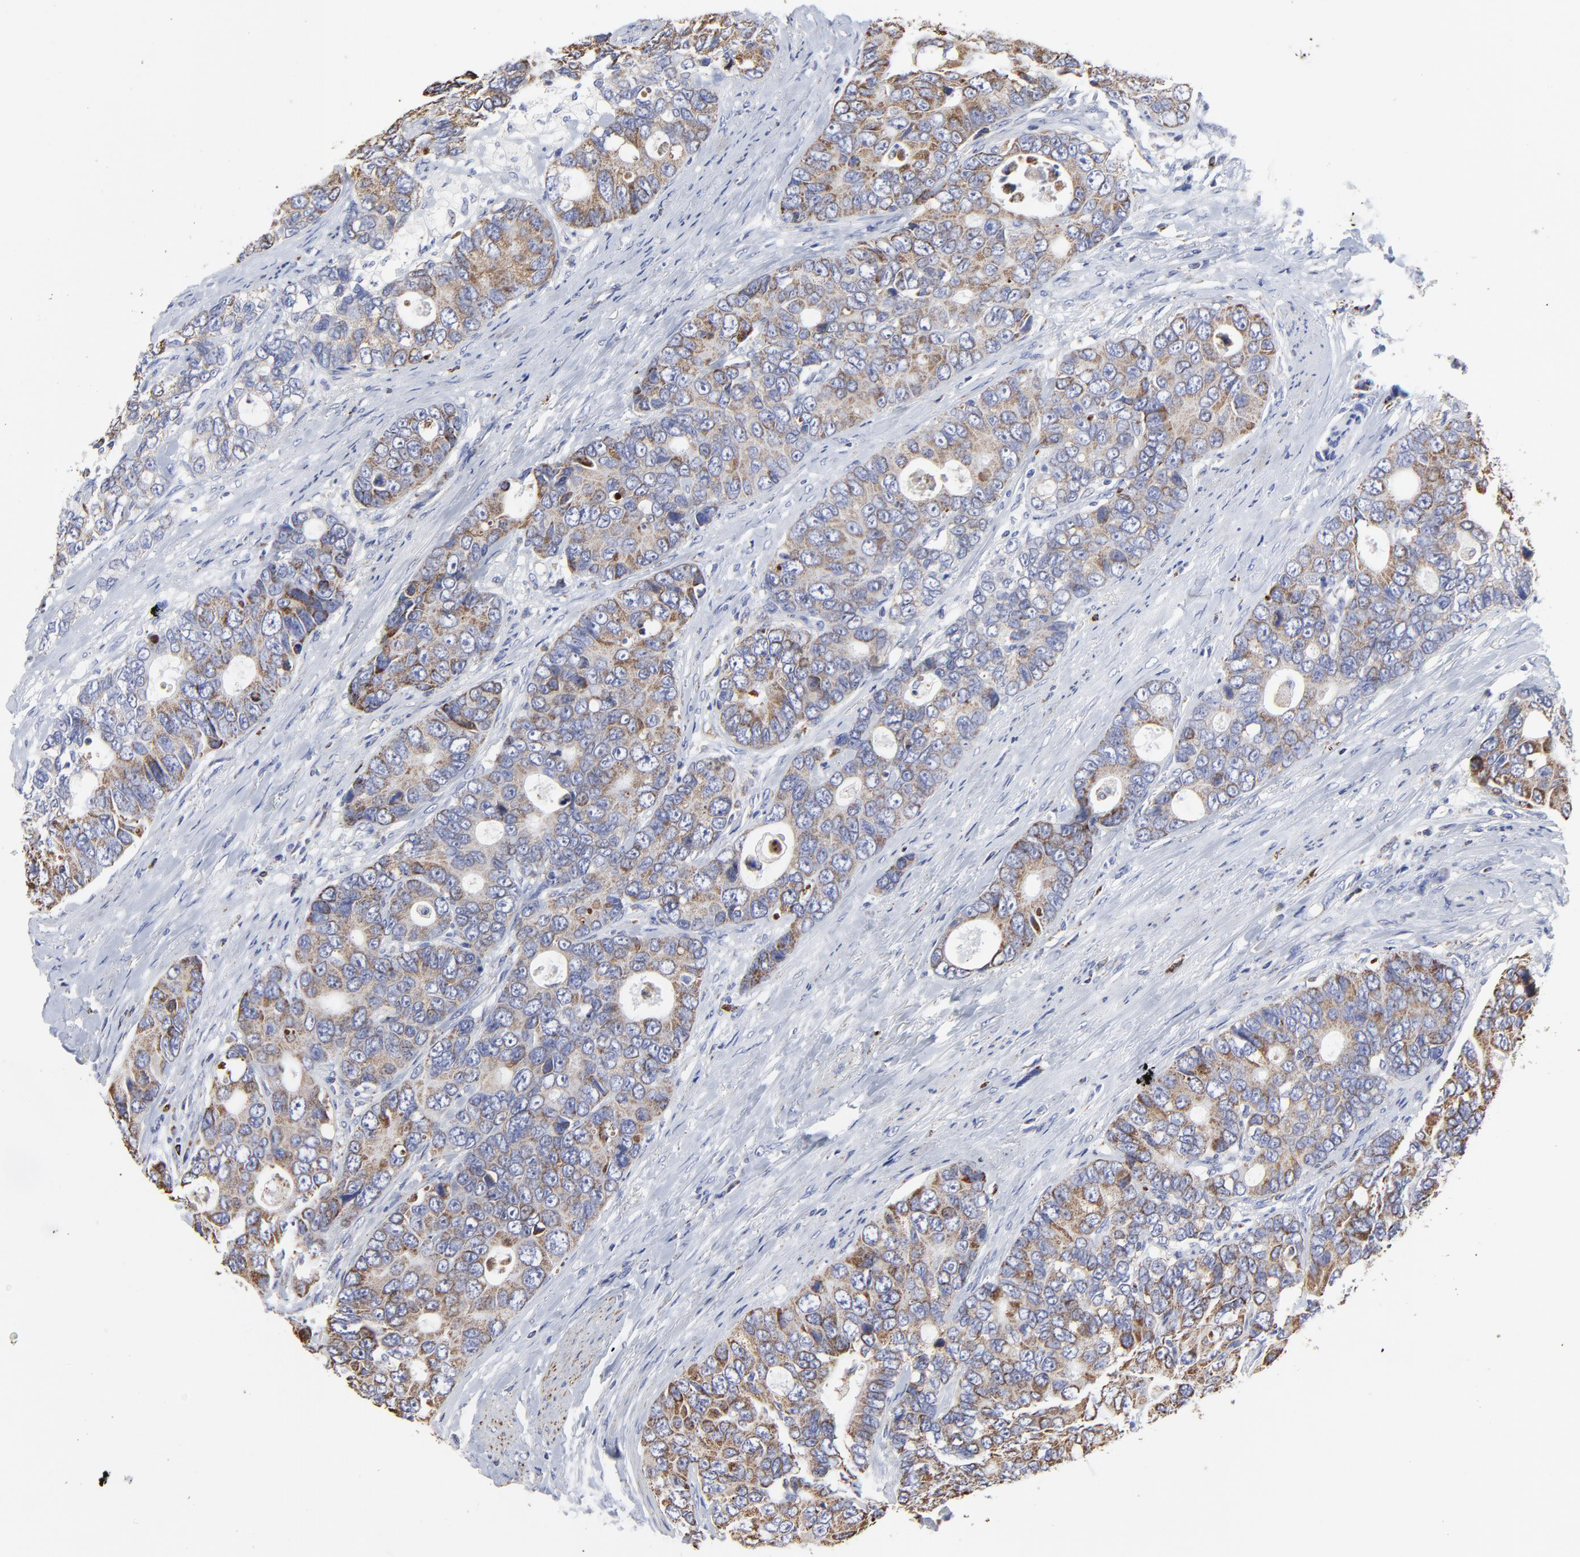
{"staining": {"intensity": "moderate", "quantity": "25%-75%", "location": "cytoplasmic/membranous"}, "tissue": "colorectal cancer", "cell_type": "Tumor cells", "image_type": "cancer", "snomed": [{"axis": "morphology", "description": "Adenocarcinoma, NOS"}, {"axis": "topography", "description": "Rectum"}], "caption": "This is a histology image of immunohistochemistry staining of adenocarcinoma (colorectal), which shows moderate positivity in the cytoplasmic/membranous of tumor cells.", "gene": "PINK1", "patient": {"sex": "female", "age": 67}}